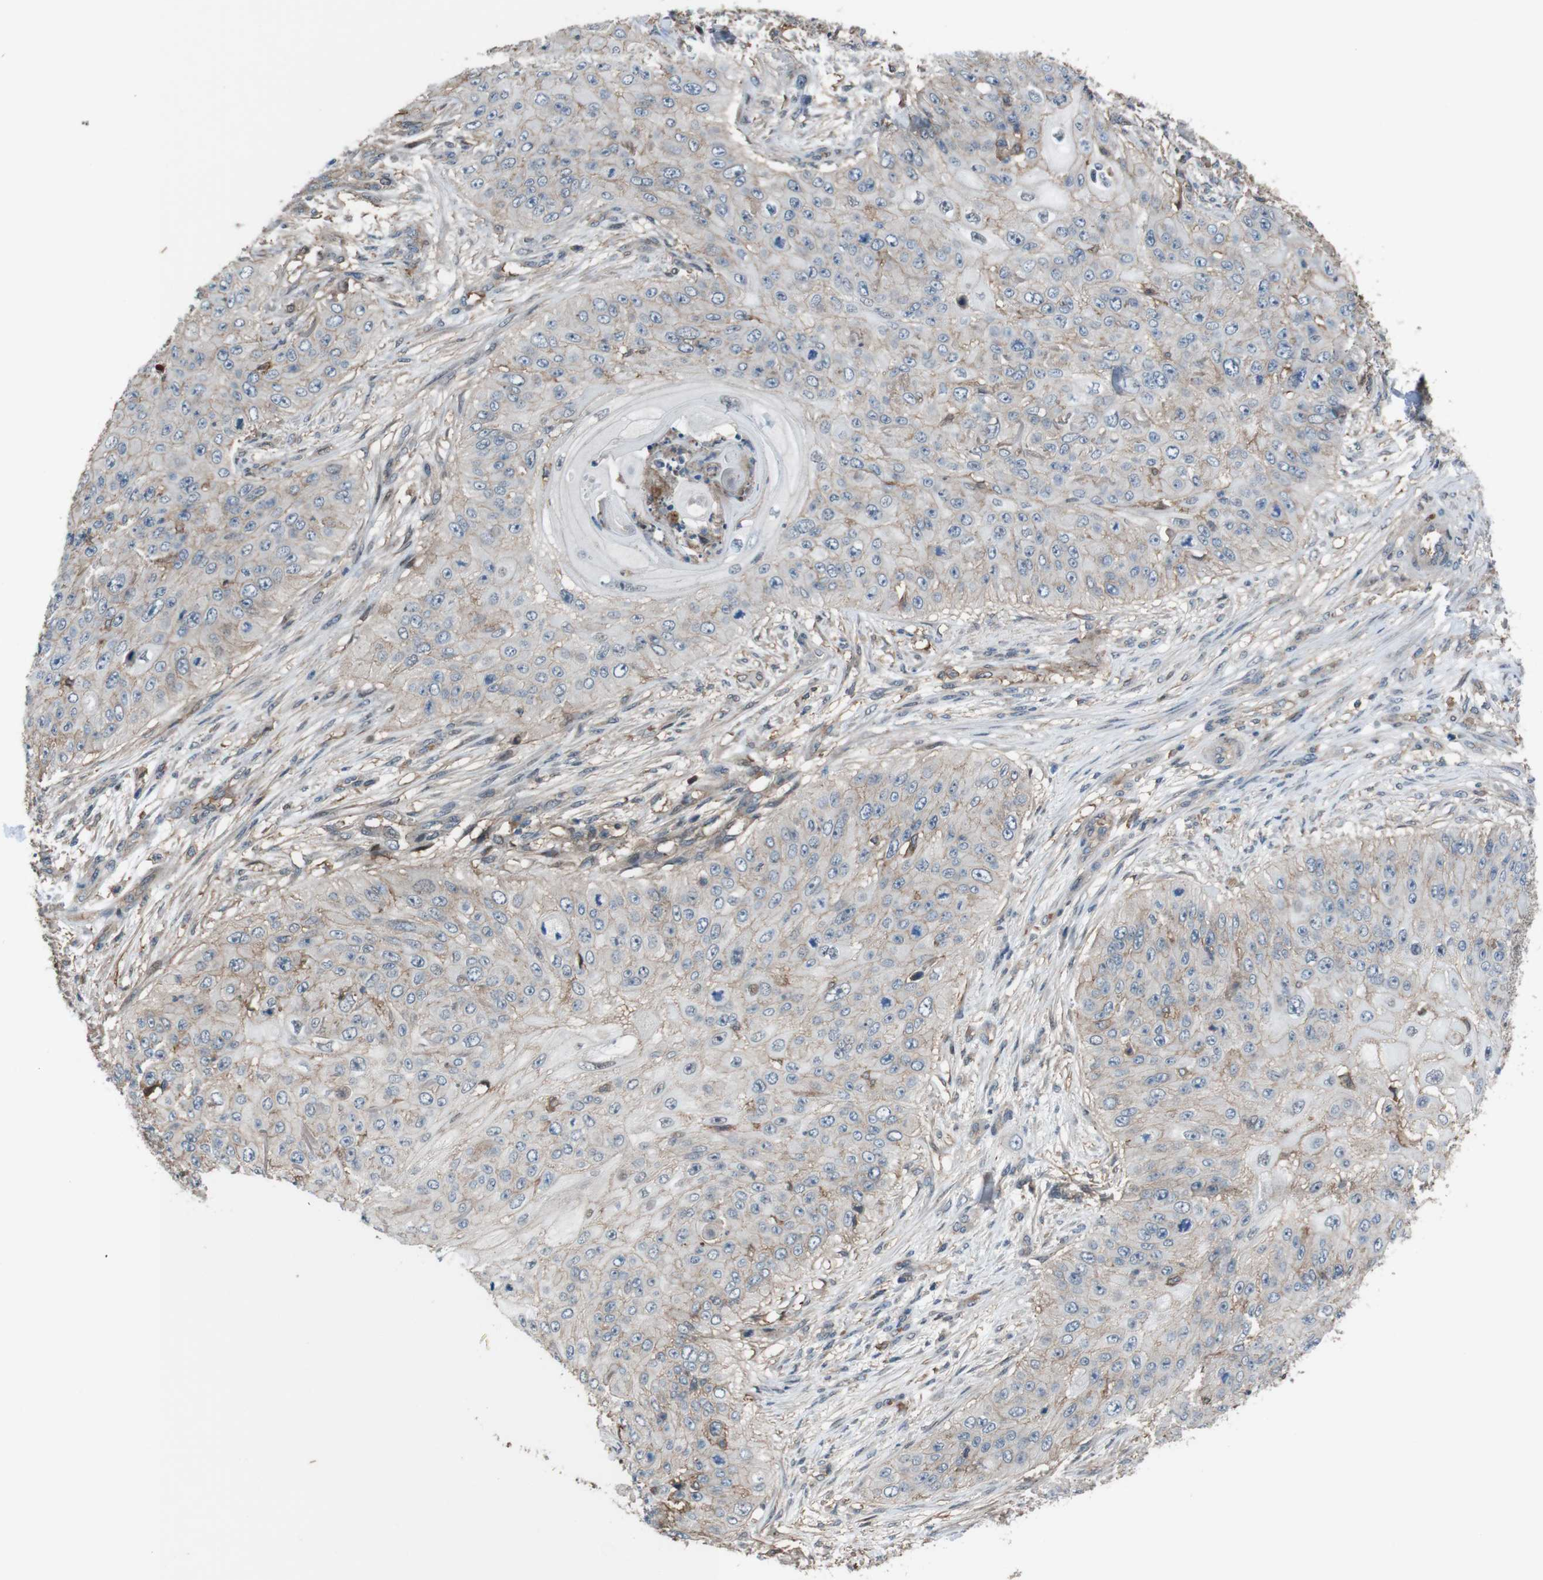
{"staining": {"intensity": "weak", "quantity": "25%-75%", "location": "cytoplasmic/membranous"}, "tissue": "skin cancer", "cell_type": "Tumor cells", "image_type": "cancer", "snomed": [{"axis": "morphology", "description": "Squamous cell carcinoma, NOS"}, {"axis": "topography", "description": "Skin"}], "caption": "Immunohistochemical staining of skin cancer (squamous cell carcinoma) demonstrates low levels of weak cytoplasmic/membranous protein expression in about 25%-75% of tumor cells.", "gene": "ATP2B1", "patient": {"sex": "female", "age": 80}}